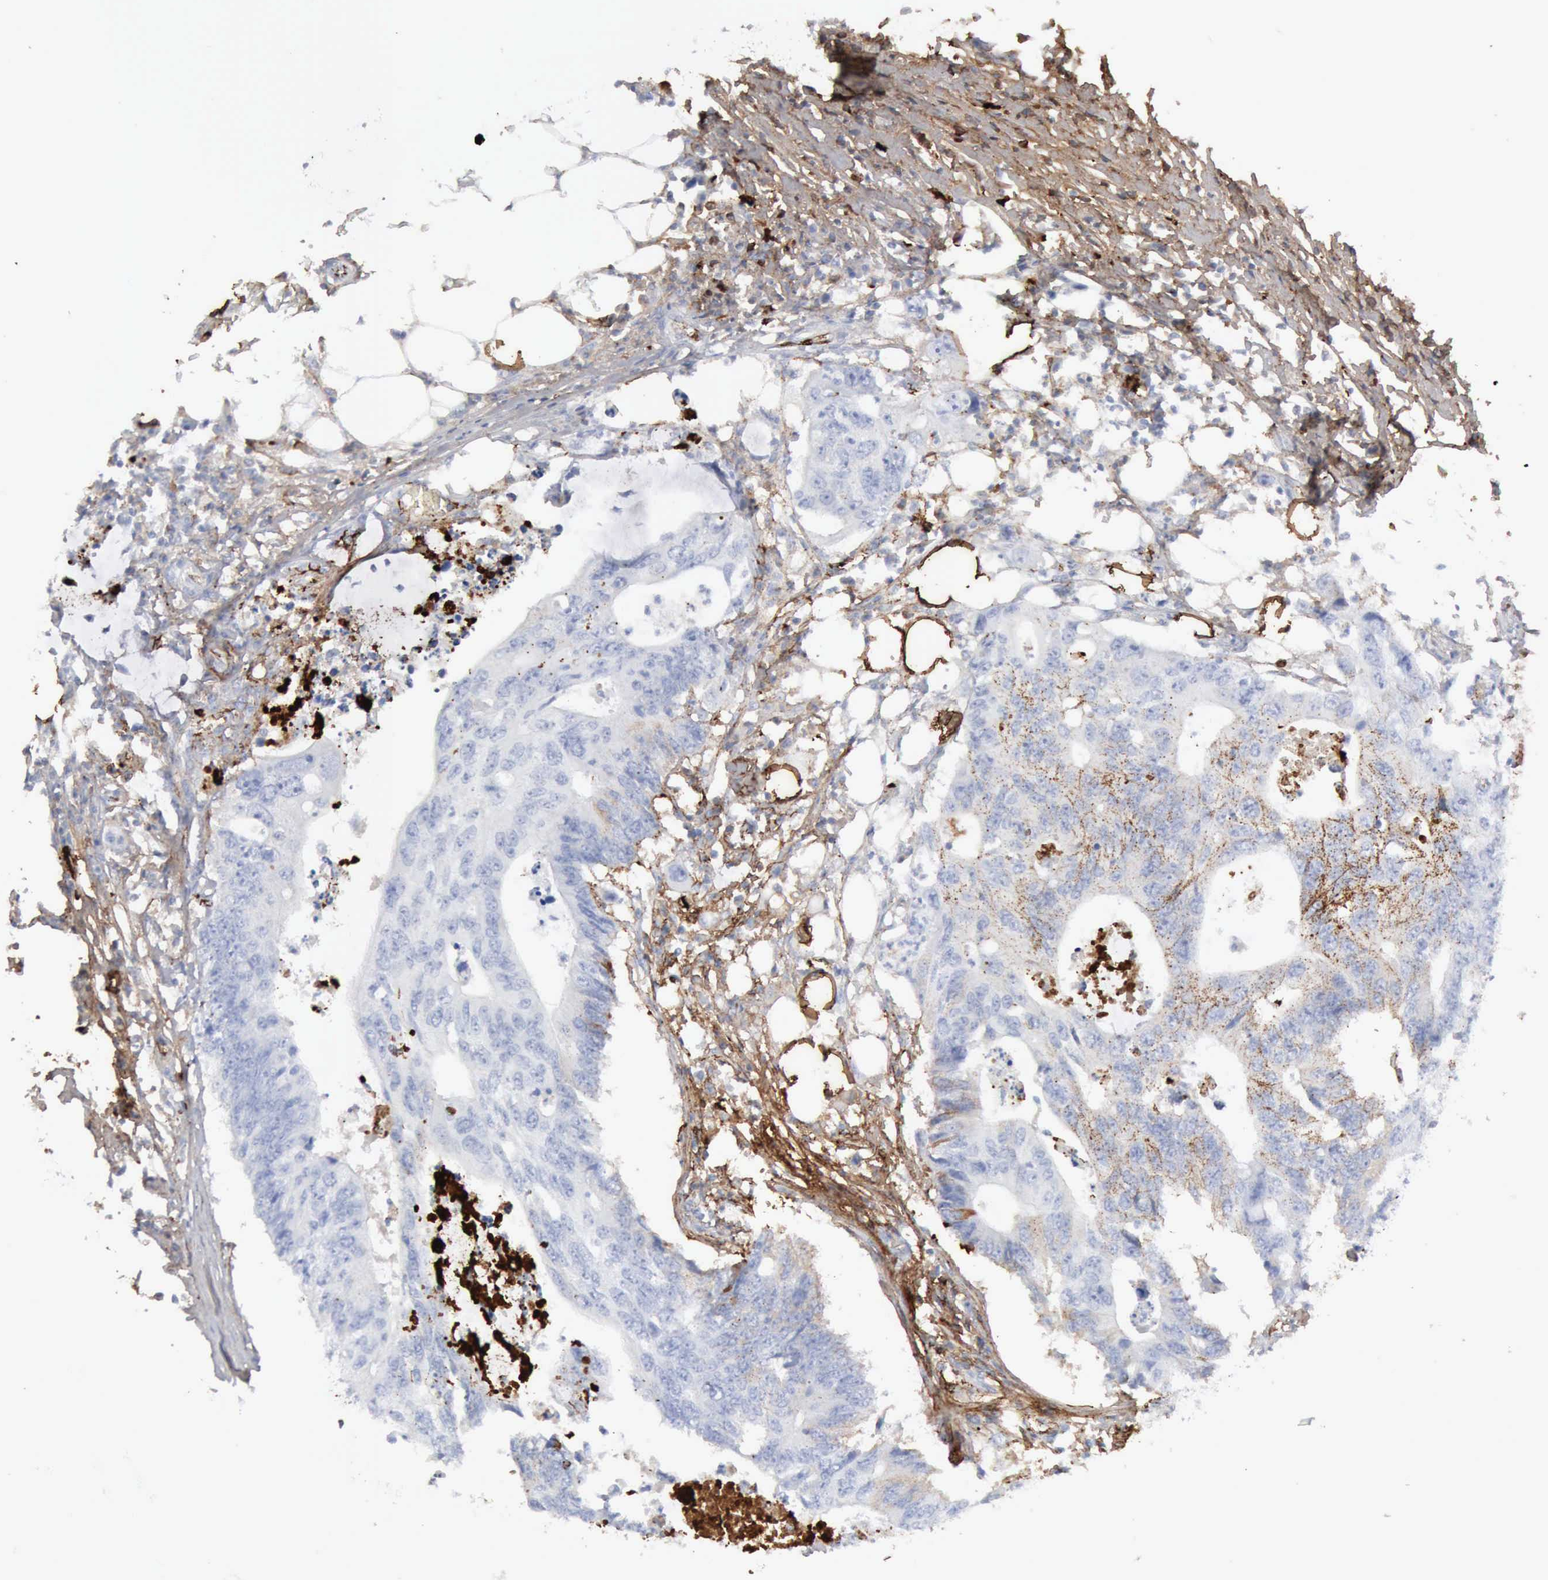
{"staining": {"intensity": "negative", "quantity": "none", "location": "none"}, "tissue": "colorectal cancer", "cell_type": "Tumor cells", "image_type": "cancer", "snomed": [{"axis": "morphology", "description": "Adenocarcinoma, NOS"}, {"axis": "topography", "description": "Colon"}], "caption": "An IHC image of adenocarcinoma (colorectal) is shown. There is no staining in tumor cells of adenocarcinoma (colorectal). Nuclei are stained in blue.", "gene": "C4BPA", "patient": {"sex": "male", "age": 71}}